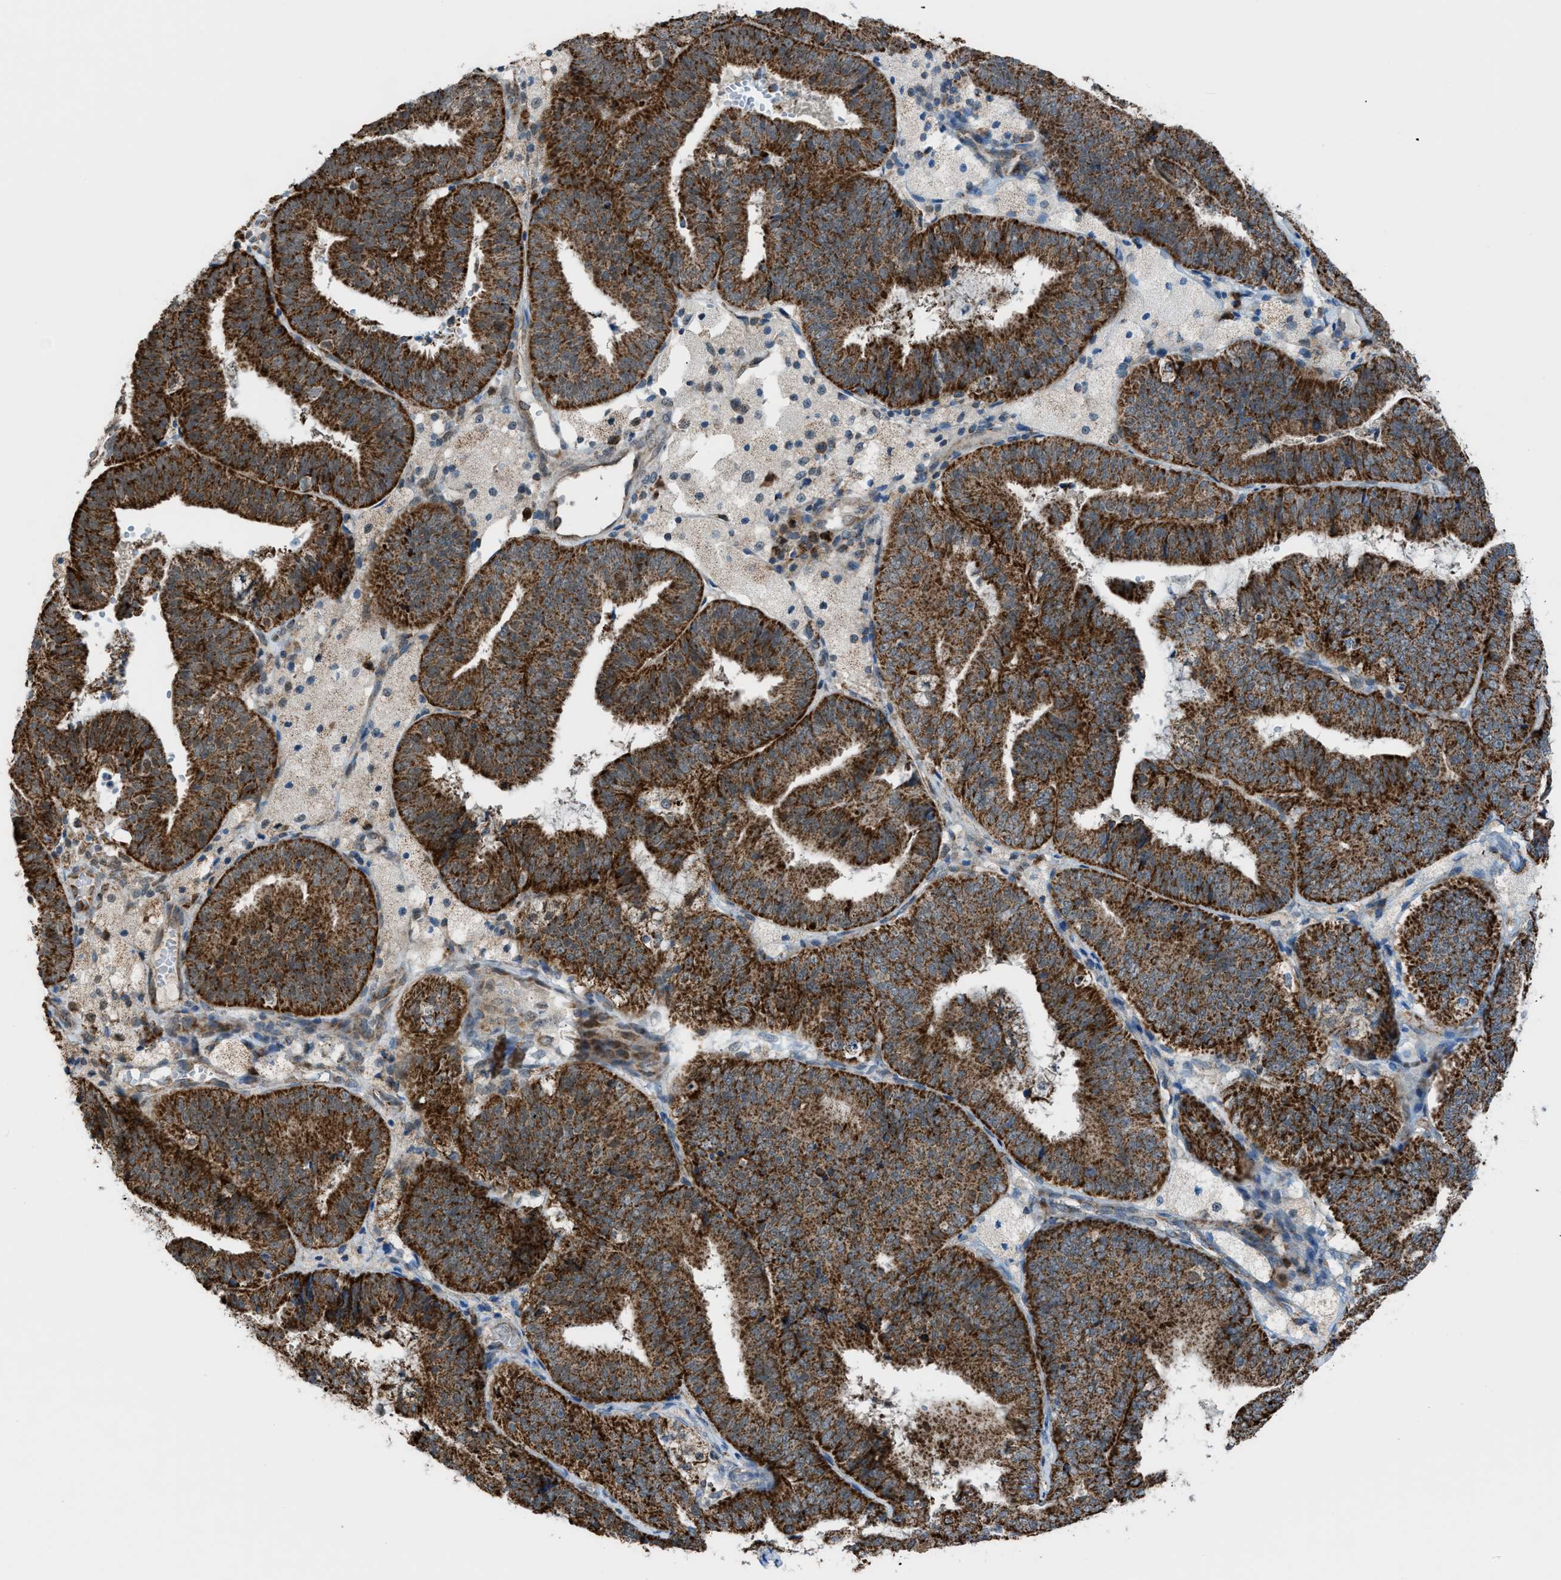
{"staining": {"intensity": "strong", "quantity": ">75%", "location": "cytoplasmic/membranous"}, "tissue": "endometrial cancer", "cell_type": "Tumor cells", "image_type": "cancer", "snomed": [{"axis": "morphology", "description": "Adenocarcinoma, NOS"}, {"axis": "topography", "description": "Endometrium"}], "caption": "DAB immunohistochemical staining of endometrial cancer demonstrates strong cytoplasmic/membranous protein expression in approximately >75% of tumor cells. The staining was performed using DAB, with brown indicating positive protein expression. Nuclei are stained blue with hematoxylin.", "gene": "SRM", "patient": {"sex": "female", "age": 63}}